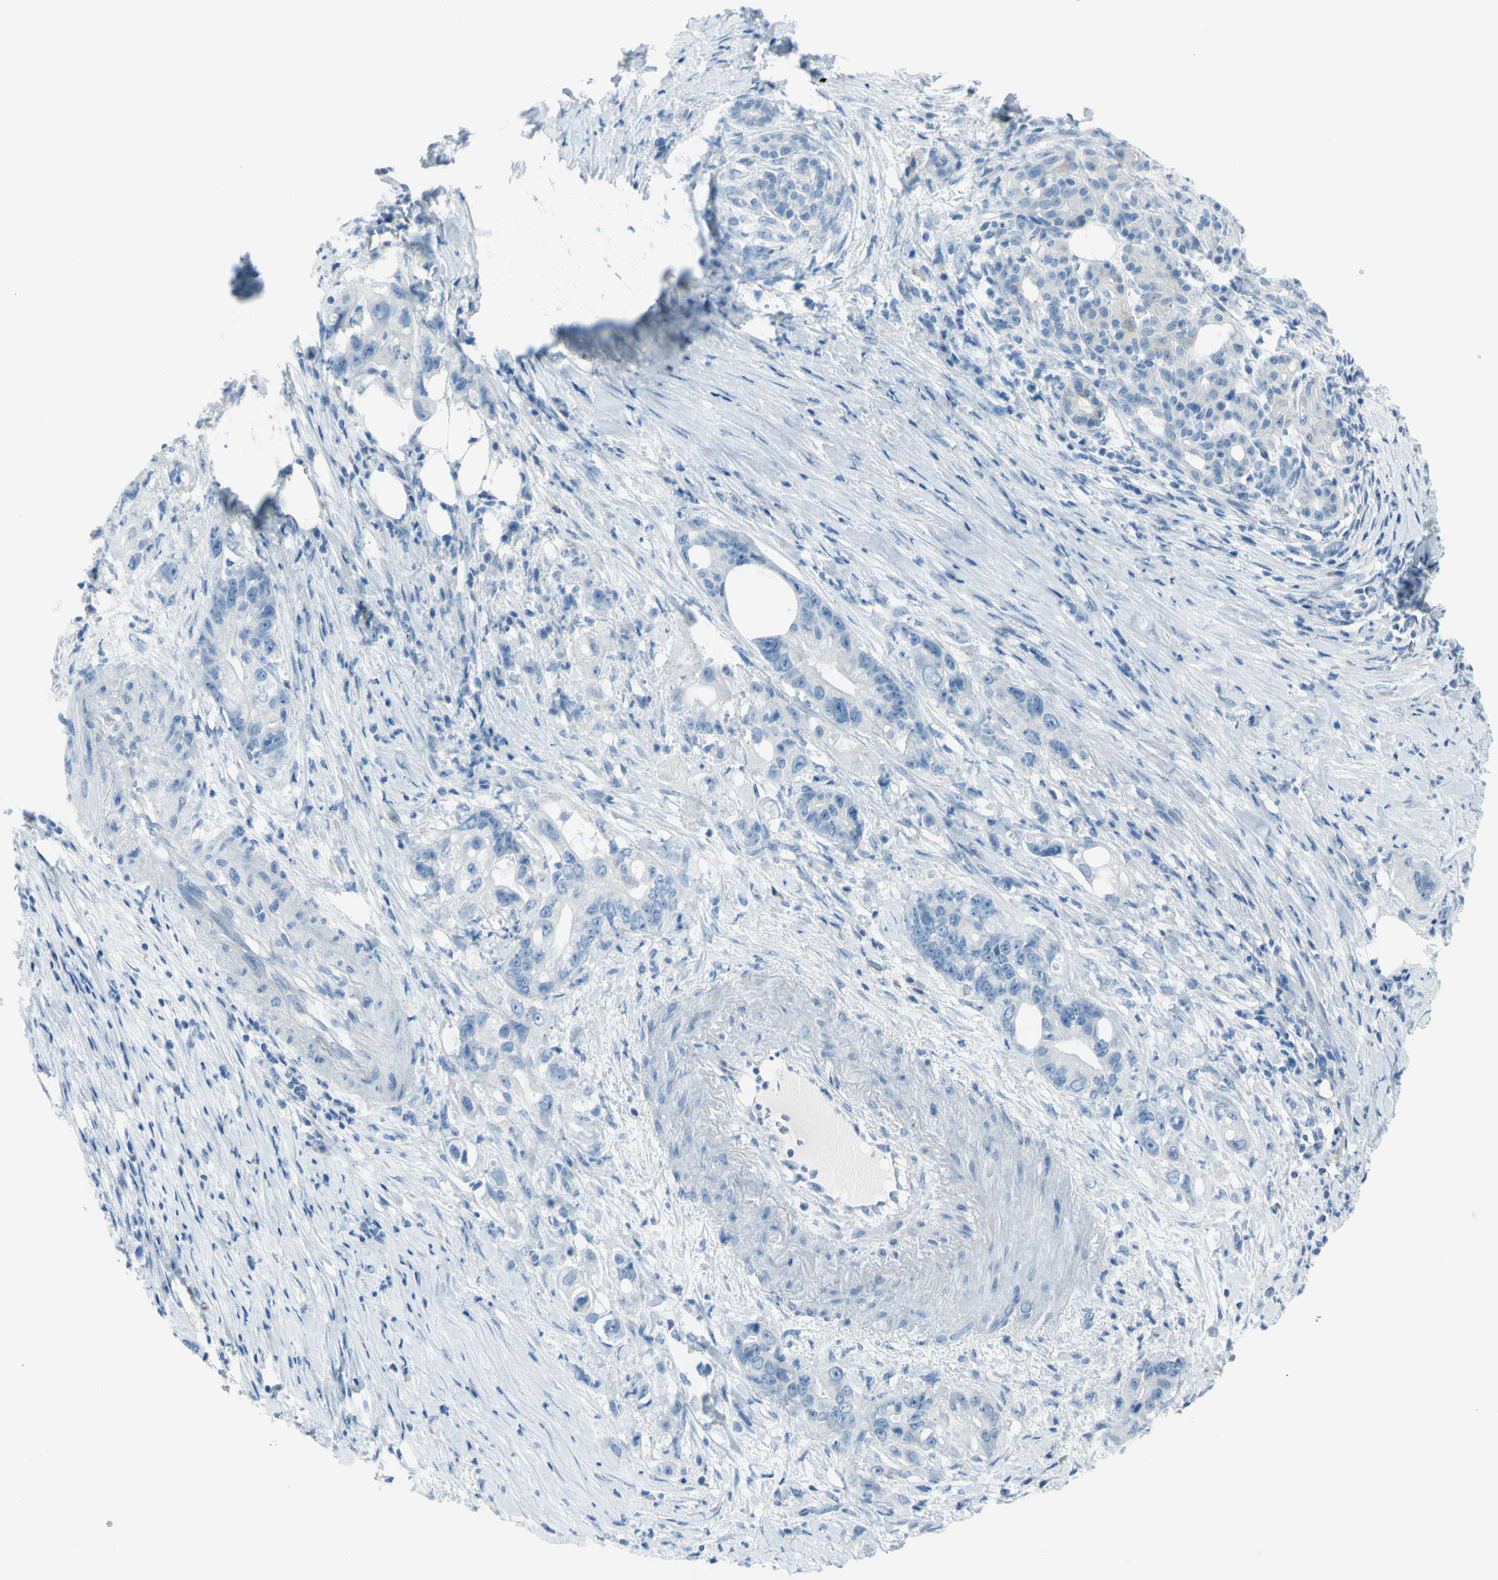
{"staining": {"intensity": "negative", "quantity": "none", "location": "none"}, "tissue": "pancreatic cancer", "cell_type": "Tumor cells", "image_type": "cancer", "snomed": [{"axis": "morphology", "description": "Normal tissue, NOS"}, {"axis": "topography", "description": "Pancreas"}], "caption": "Tumor cells are negative for protein expression in human pancreatic cancer. (DAB IHC with hematoxylin counter stain).", "gene": "TFPI2", "patient": {"sex": "male", "age": 42}}